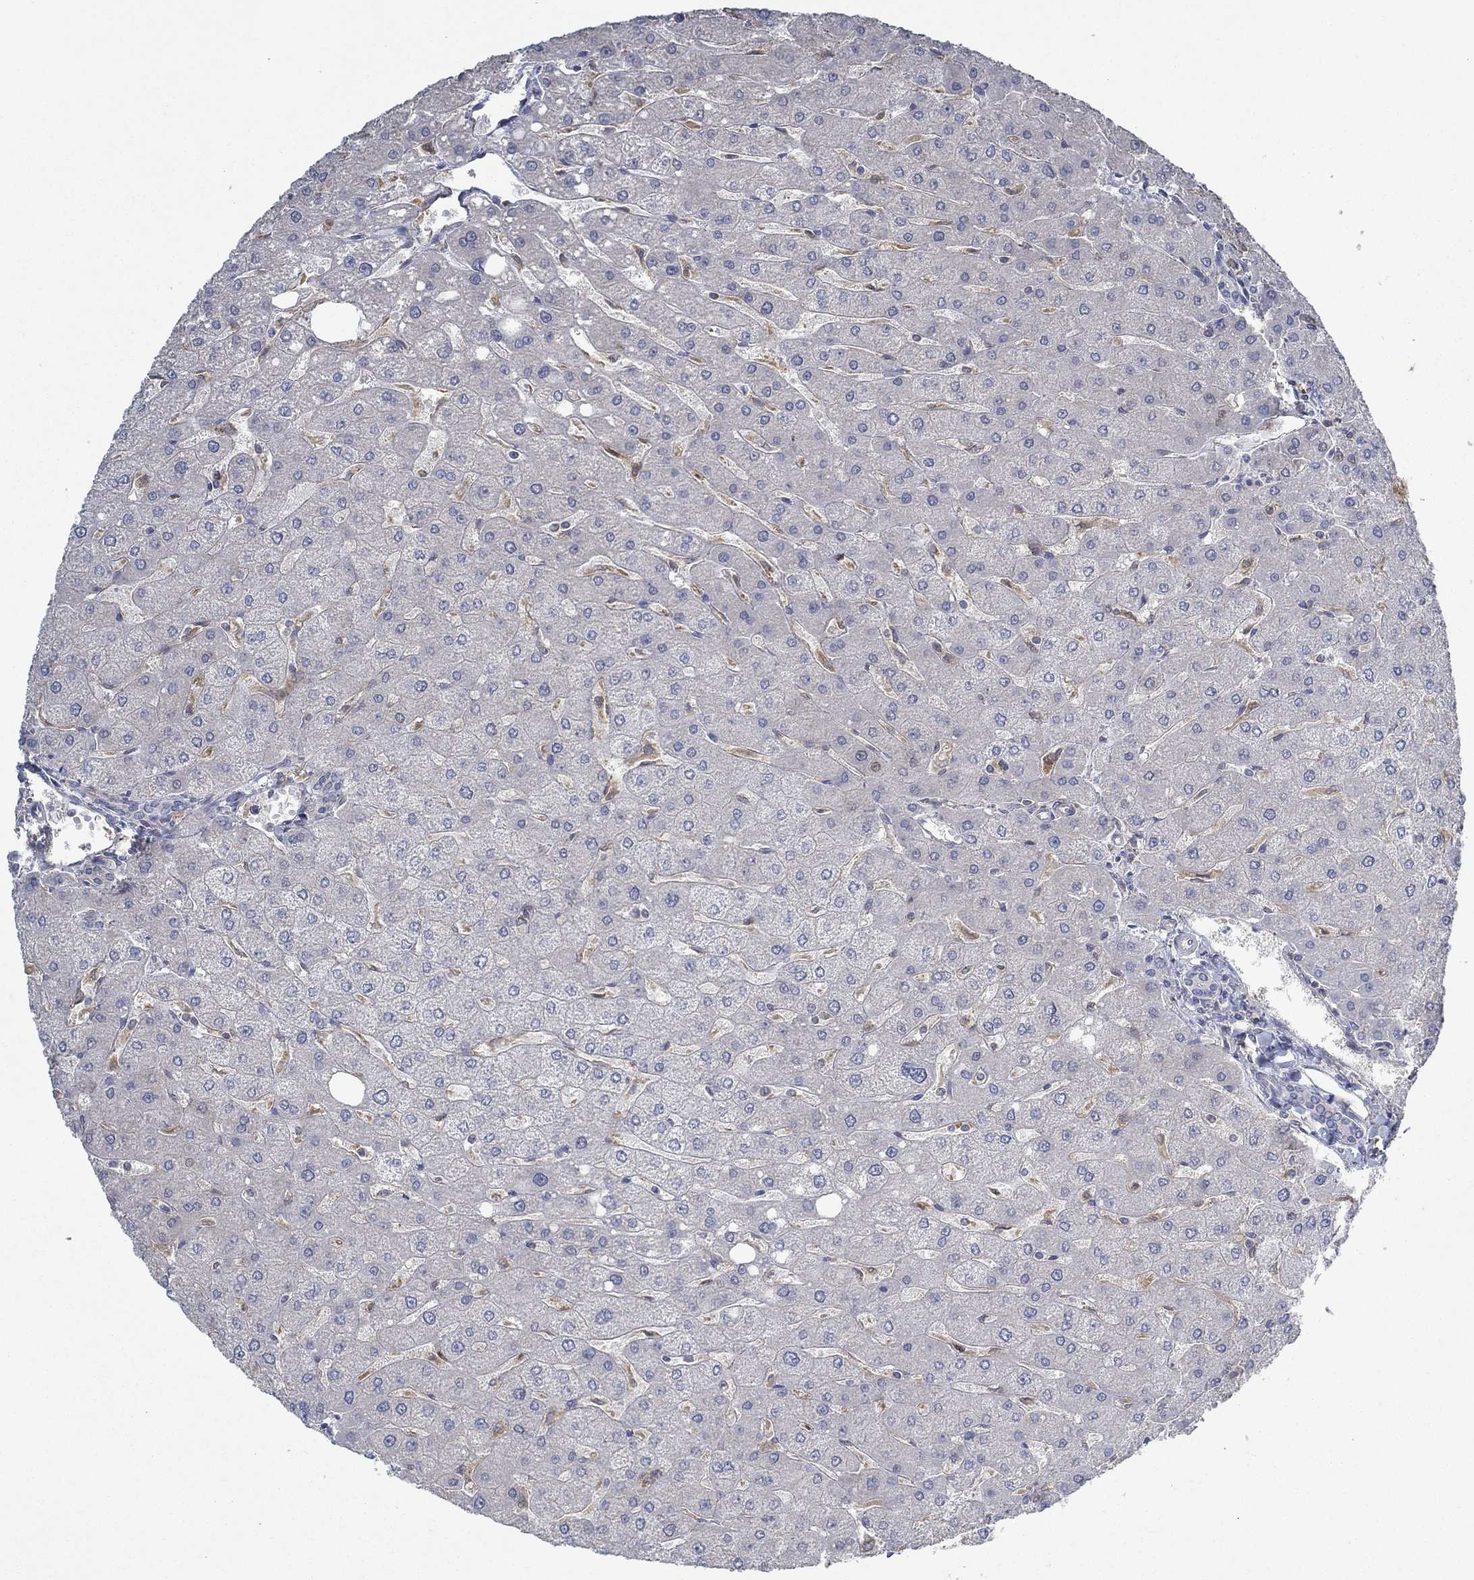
{"staining": {"intensity": "negative", "quantity": "none", "location": "none"}, "tissue": "liver", "cell_type": "Cholangiocytes", "image_type": "normal", "snomed": [{"axis": "morphology", "description": "Normal tissue, NOS"}, {"axis": "topography", "description": "Liver"}], "caption": "Immunohistochemistry (IHC) histopathology image of benign human liver stained for a protein (brown), which demonstrates no staining in cholangiocytes. Nuclei are stained in blue.", "gene": "MTHFR", "patient": {"sex": "male", "age": 67}}